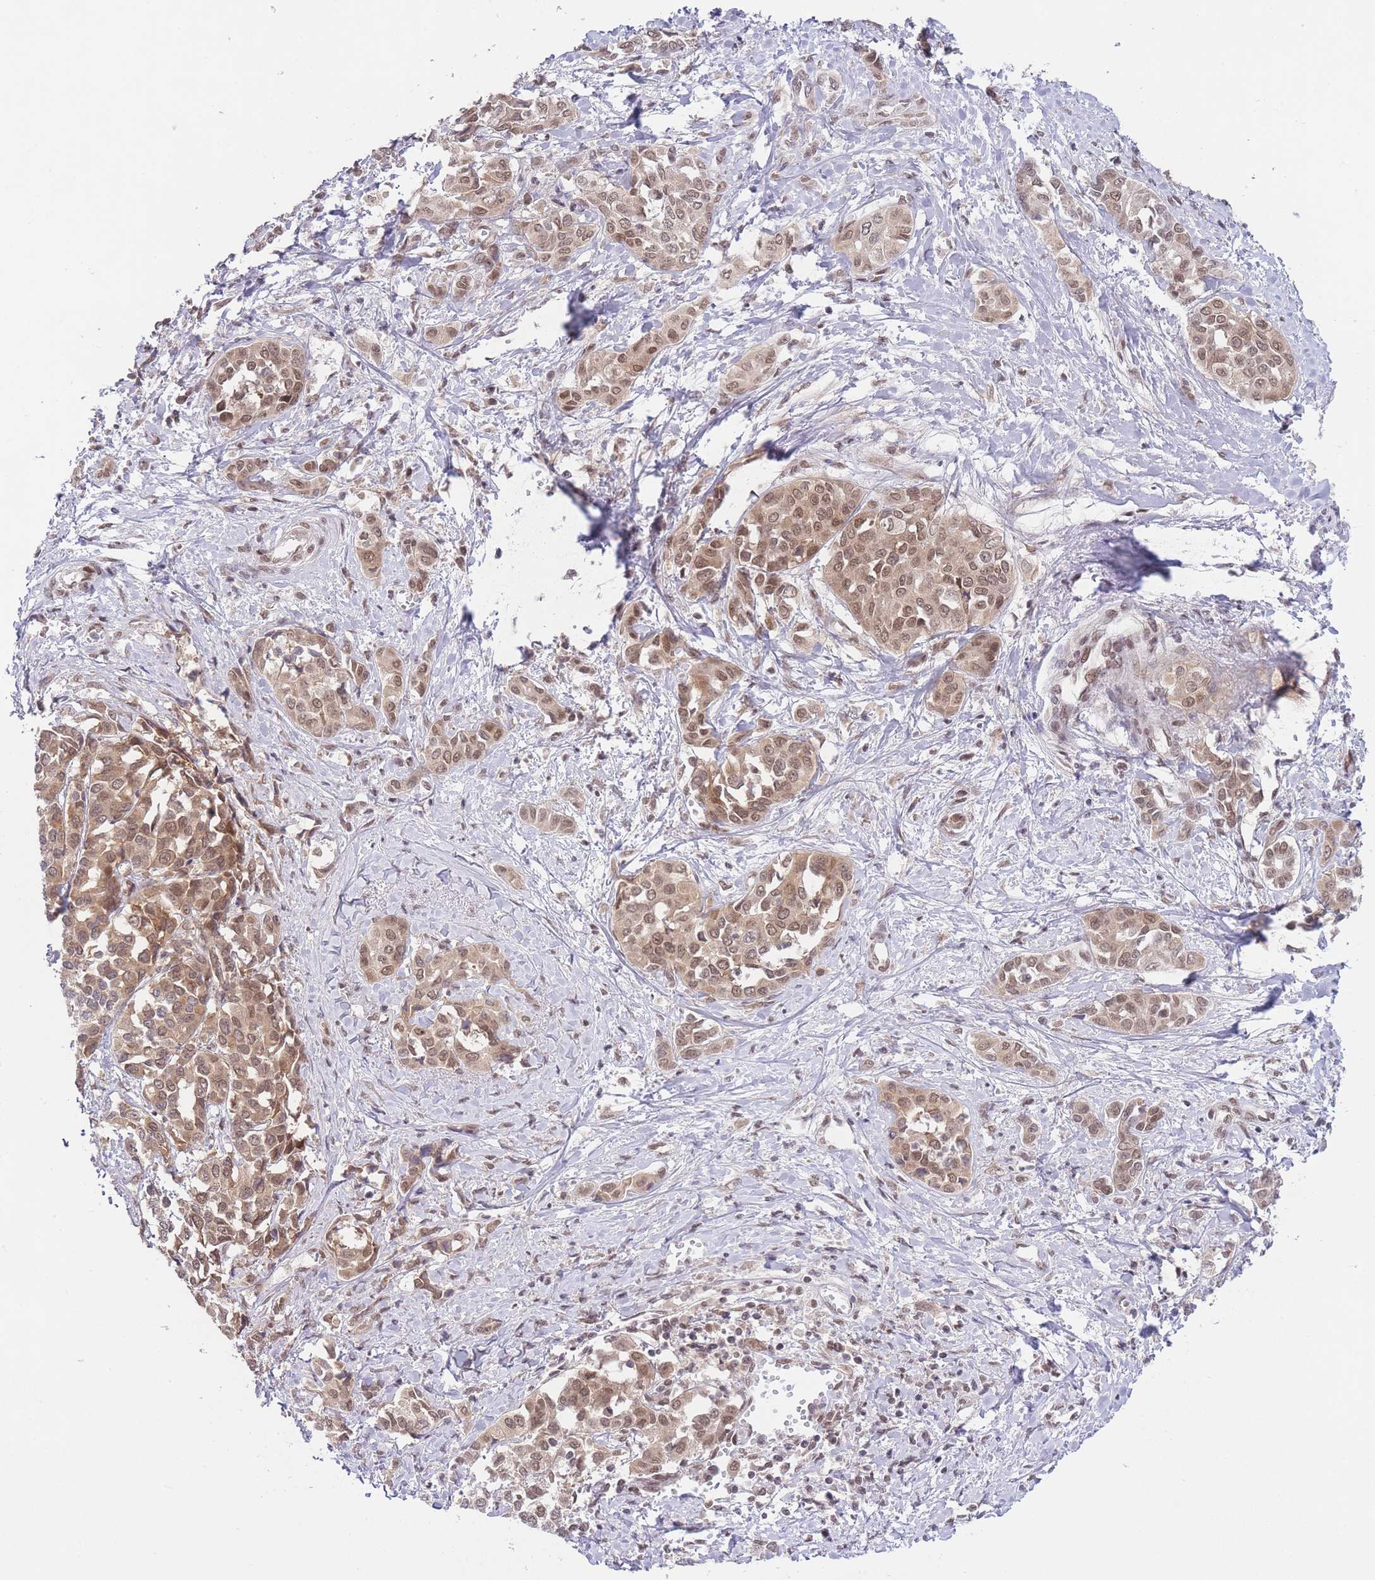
{"staining": {"intensity": "moderate", "quantity": ">75%", "location": "cytoplasmic/membranous,nuclear"}, "tissue": "liver cancer", "cell_type": "Tumor cells", "image_type": "cancer", "snomed": [{"axis": "morphology", "description": "Cholangiocarcinoma"}, {"axis": "topography", "description": "Liver"}], "caption": "The micrograph demonstrates staining of cholangiocarcinoma (liver), revealing moderate cytoplasmic/membranous and nuclear protein positivity (brown color) within tumor cells.", "gene": "TMED3", "patient": {"sex": "female", "age": 77}}